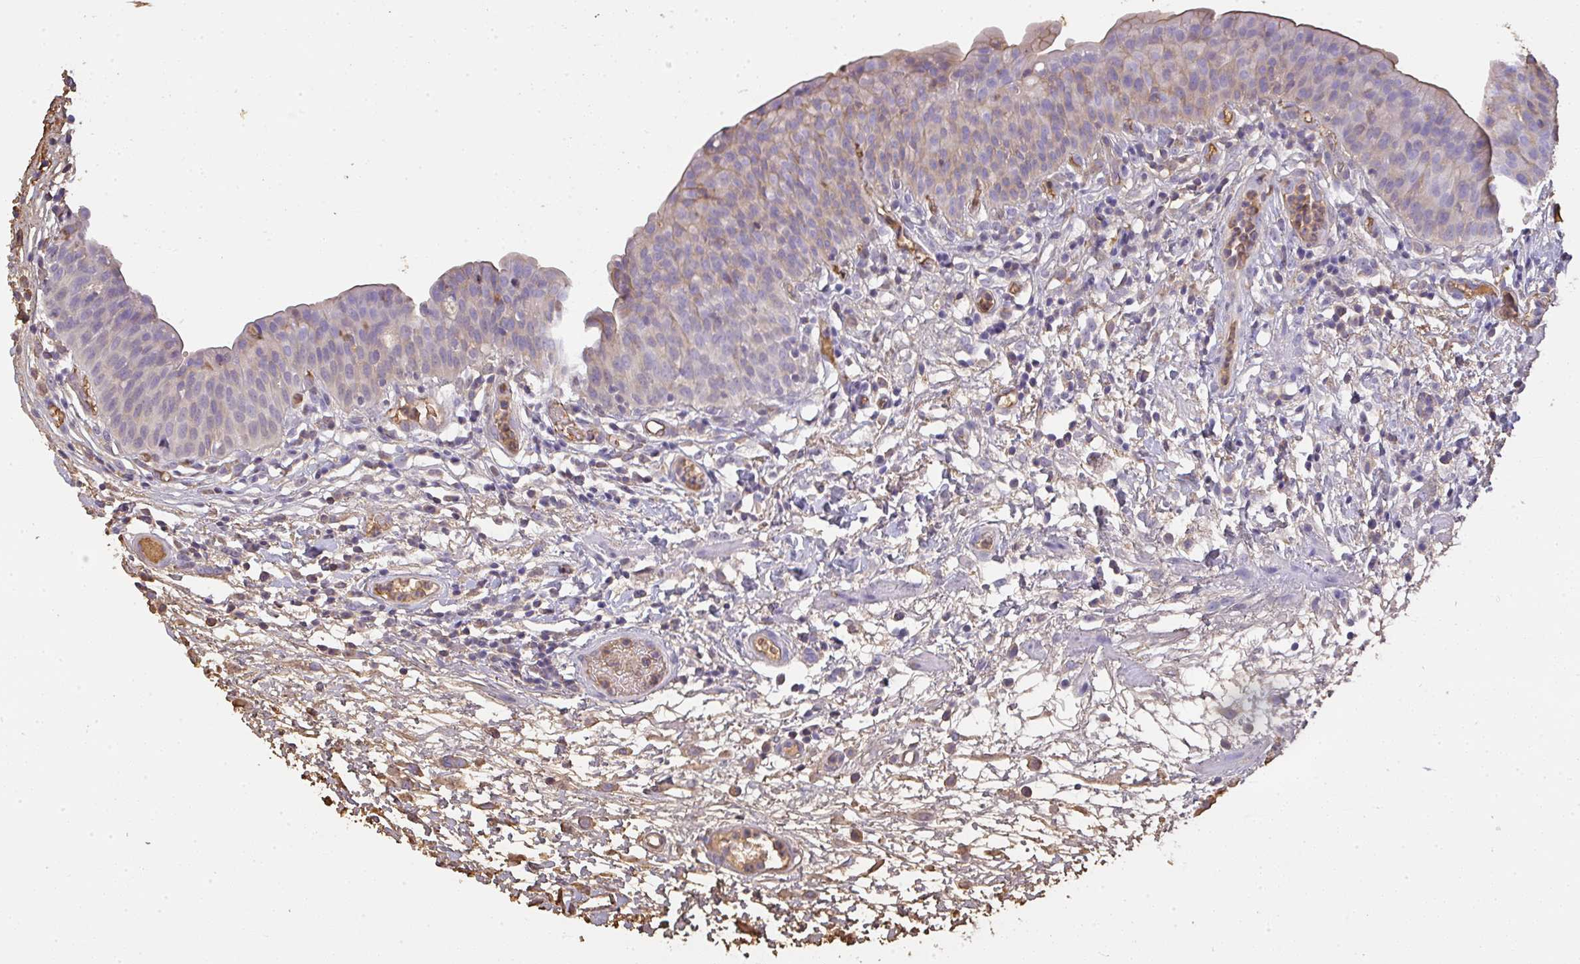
{"staining": {"intensity": "weak", "quantity": "<25%", "location": "cytoplasmic/membranous"}, "tissue": "urinary bladder", "cell_type": "Urothelial cells", "image_type": "normal", "snomed": [{"axis": "morphology", "description": "Normal tissue, NOS"}, {"axis": "morphology", "description": "Inflammation, NOS"}, {"axis": "topography", "description": "Urinary bladder"}], "caption": "This is an IHC image of unremarkable human urinary bladder. There is no staining in urothelial cells.", "gene": "SMYD5", "patient": {"sex": "male", "age": 57}}